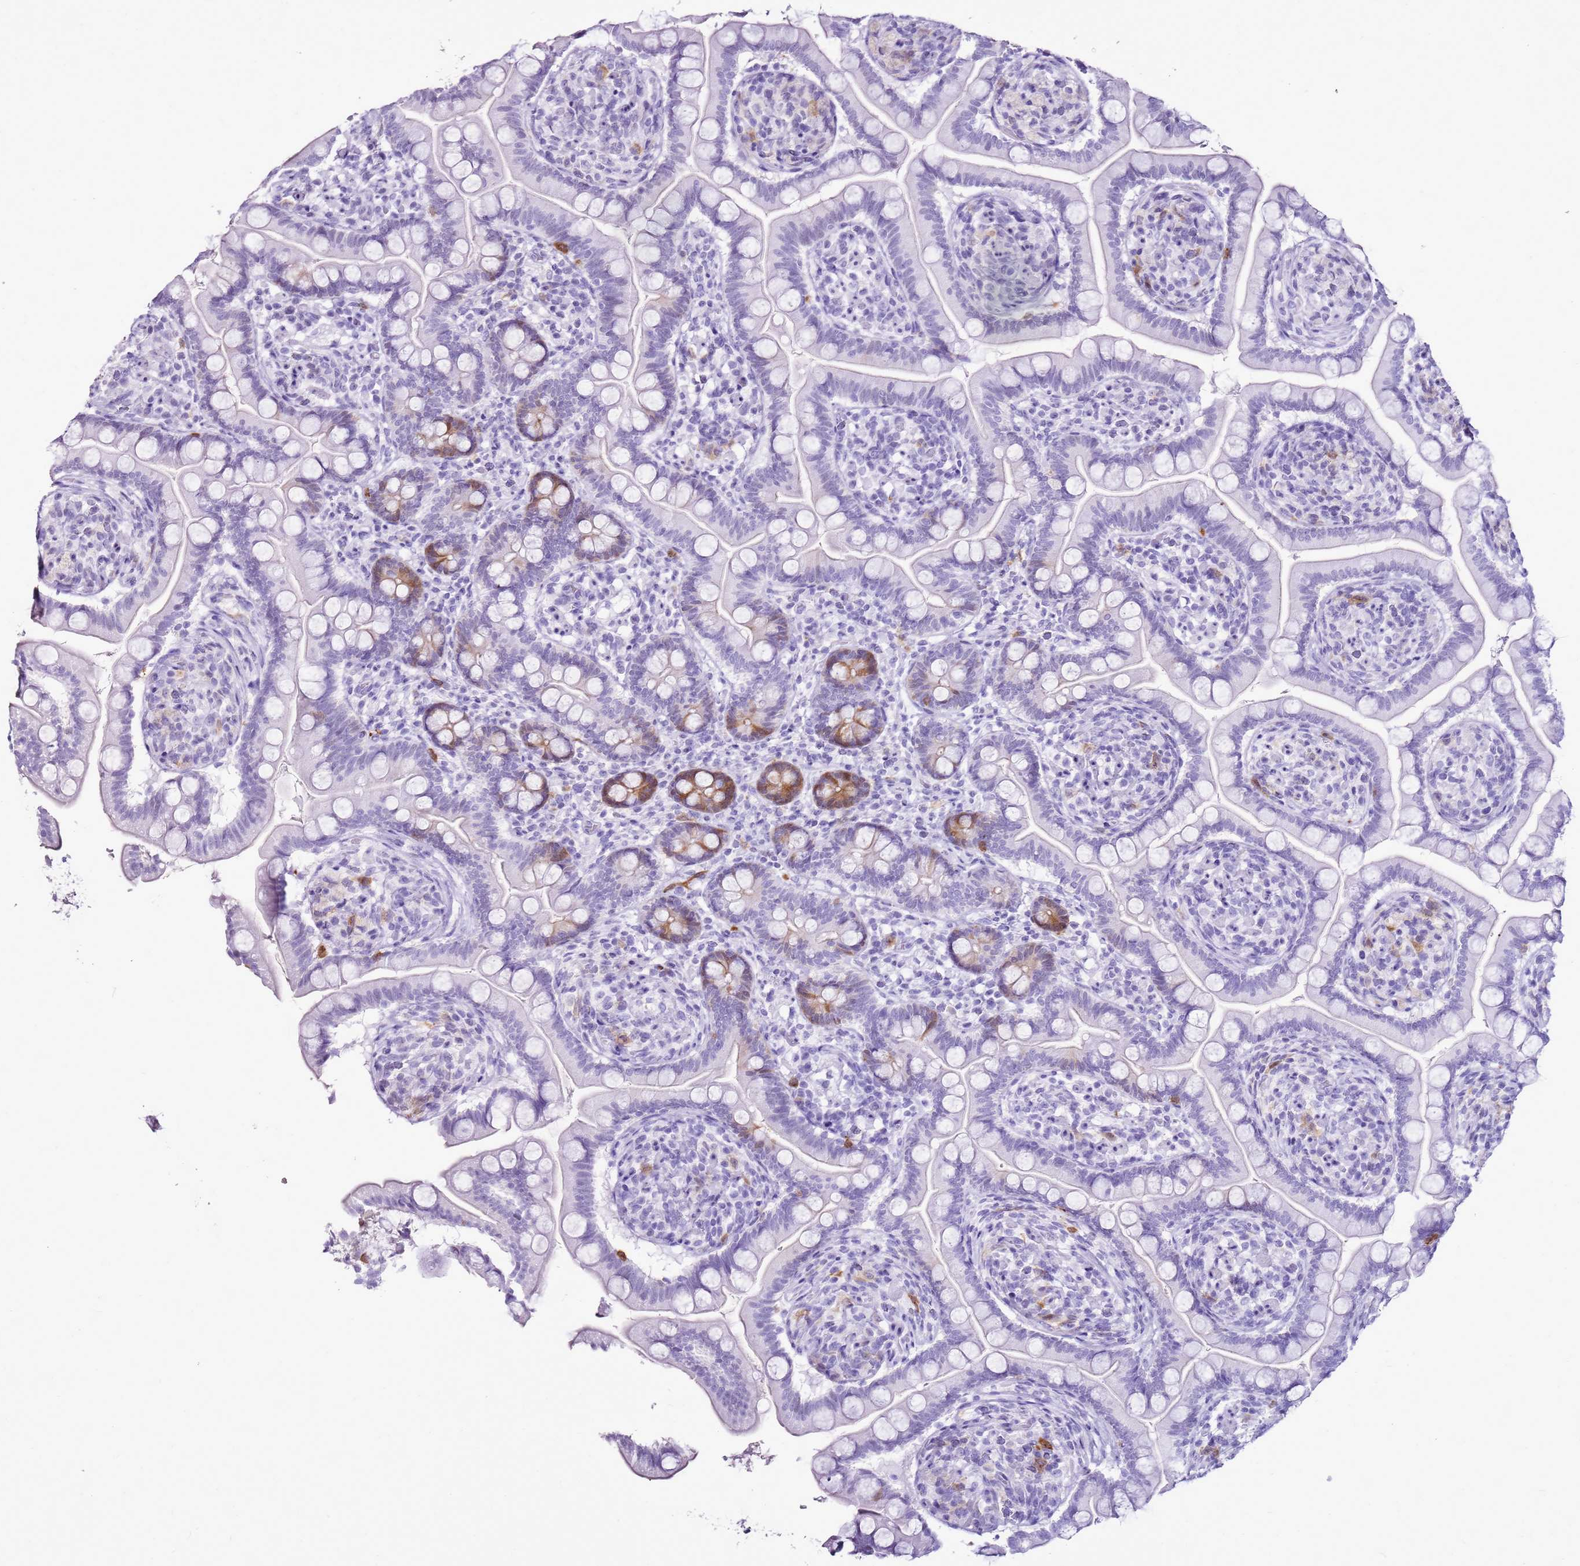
{"staining": {"intensity": "moderate", "quantity": "<25%", "location": "cytoplasmic/membranous"}, "tissue": "small intestine", "cell_type": "Glandular cells", "image_type": "normal", "snomed": [{"axis": "morphology", "description": "Normal tissue, NOS"}, {"axis": "topography", "description": "Small intestine"}], "caption": "Glandular cells display low levels of moderate cytoplasmic/membranous staining in approximately <25% of cells in unremarkable small intestine. (DAB IHC, brown staining for protein, blue staining for nuclei).", "gene": "SPC25", "patient": {"sex": "female", "age": 64}}